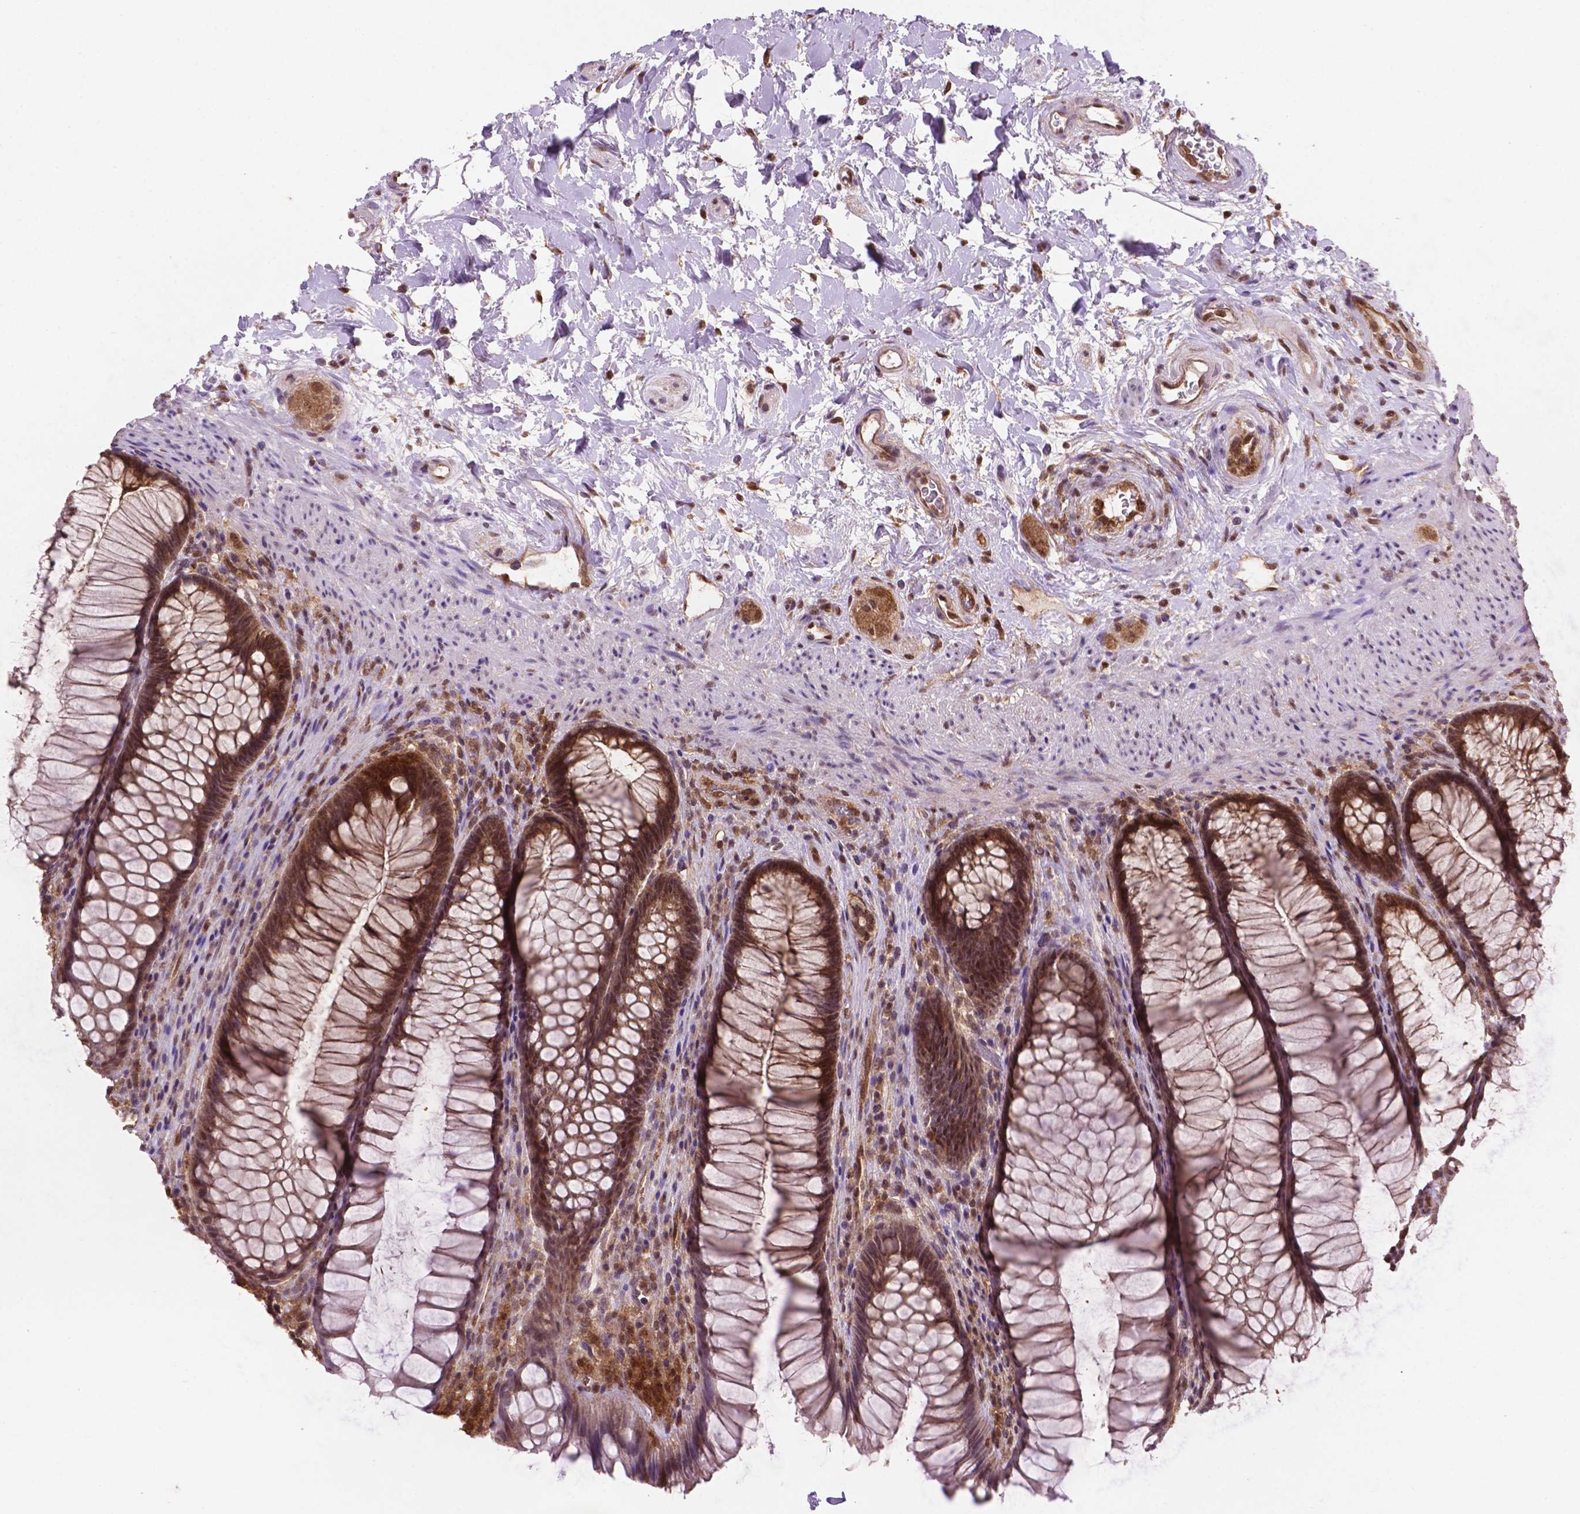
{"staining": {"intensity": "moderate", "quantity": "25%-75%", "location": "cytoplasmic/membranous,nuclear"}, "tissue": "rectum", "cell_type": "Glandular cells", "image_type": "normal", "snomed": [{"axis": "morphology", "description": "Normal tissue, NOS"}, {"axis": "topography", "description": "Smooth muscle"}, {"axis": "topography", "description": "Rectum"}], "caption": "Protein expression analysis of unremarkable rectum demonstrates moderate cytoplasmic/membranous,nuclear expression in approximately 25%-75% of glandular cells.", "gene": "UBE2L6", "patient": {"sex": "male", "age": 53}}